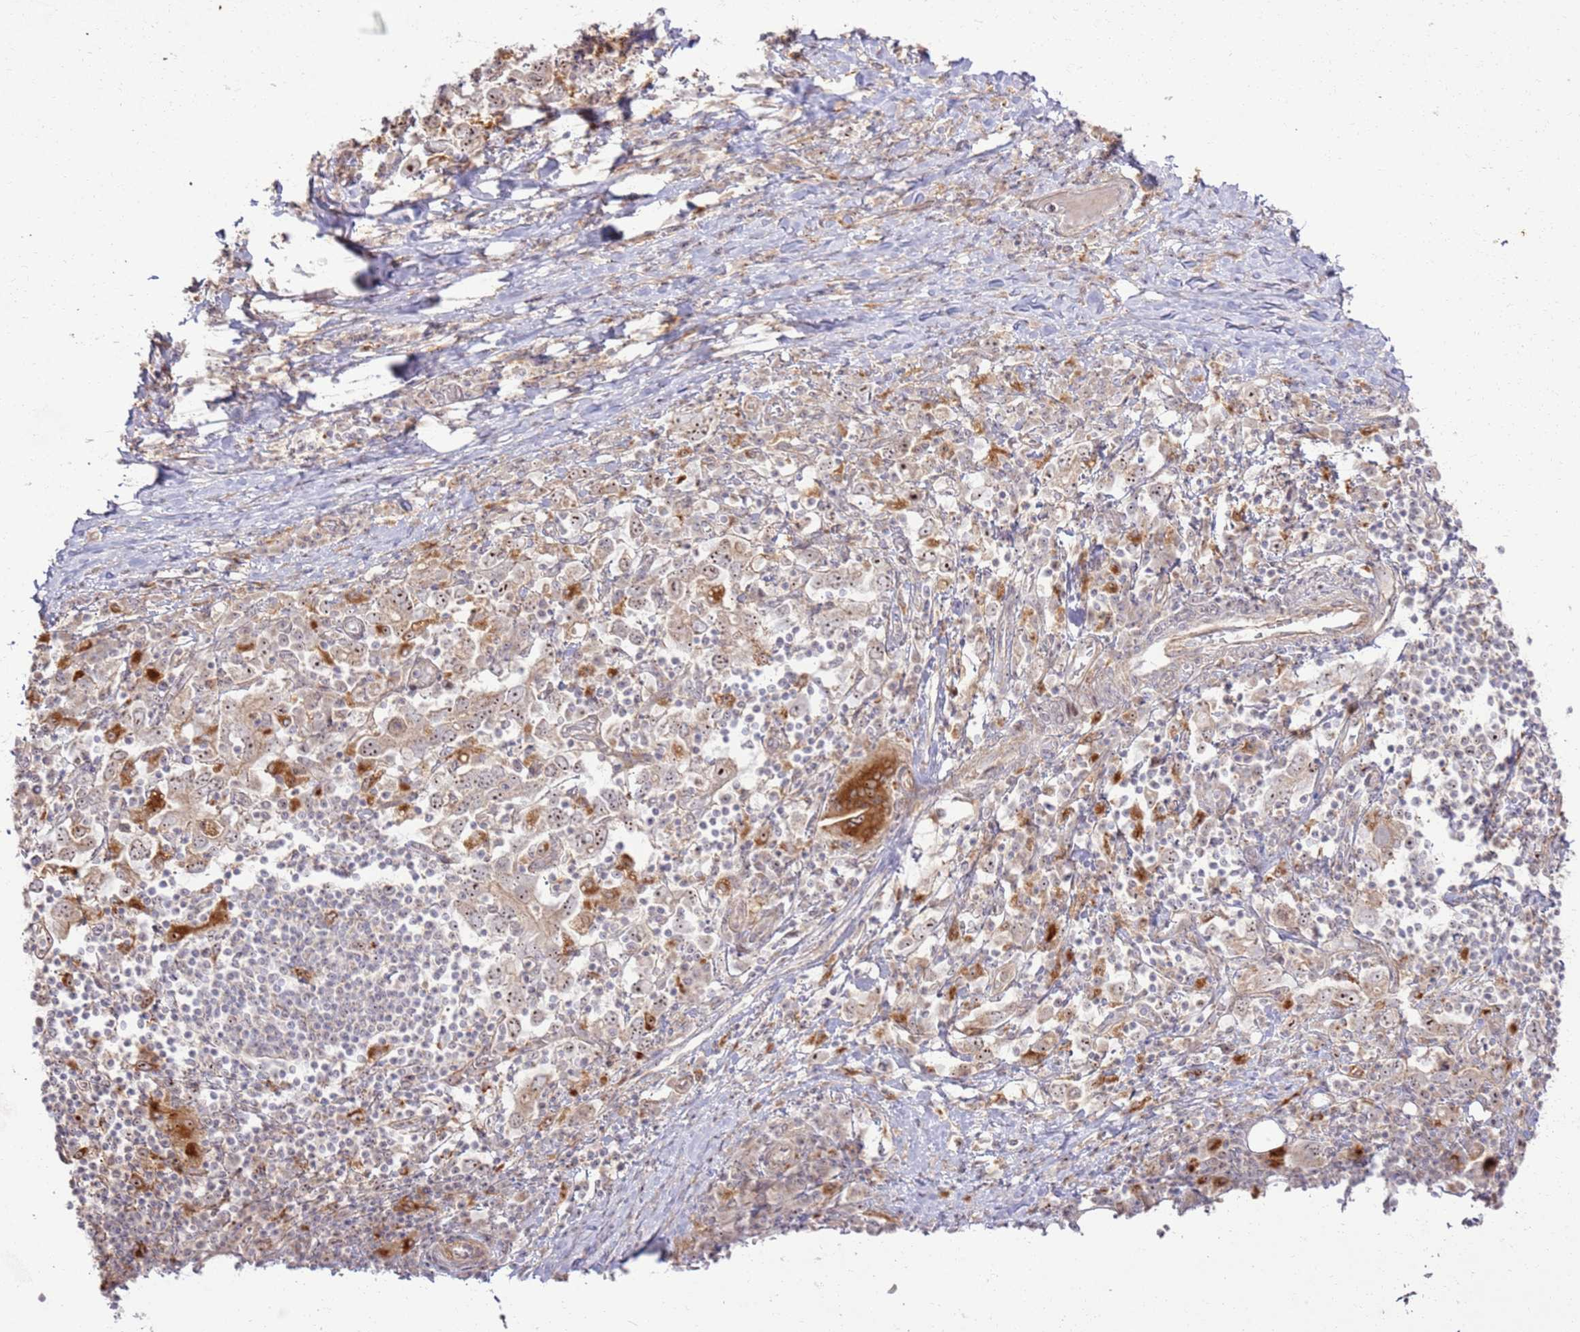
{"staining": {"intensity": "moderate", "quantity": "25%-75%", "location": "cytoplasmic/membranous,nuclear"}, "tissue": "stomach cancer", "cell_type": "Tumor cells", "image_type": "cancer", "snomed": [{"axis": "morphology", "description": "Adenocarcinoma, NOS"}, {"axis": "topography", "description": "Stomach, upper"}, {"axis": "topography", "description": "Stomach"}], "caption": "Stomach adenocarcinoma stained with a protein marker demonstrates moderate staining in tumor cells.", "gene": "CNPY1", "patient": {"sex": "male", "age": 62}}